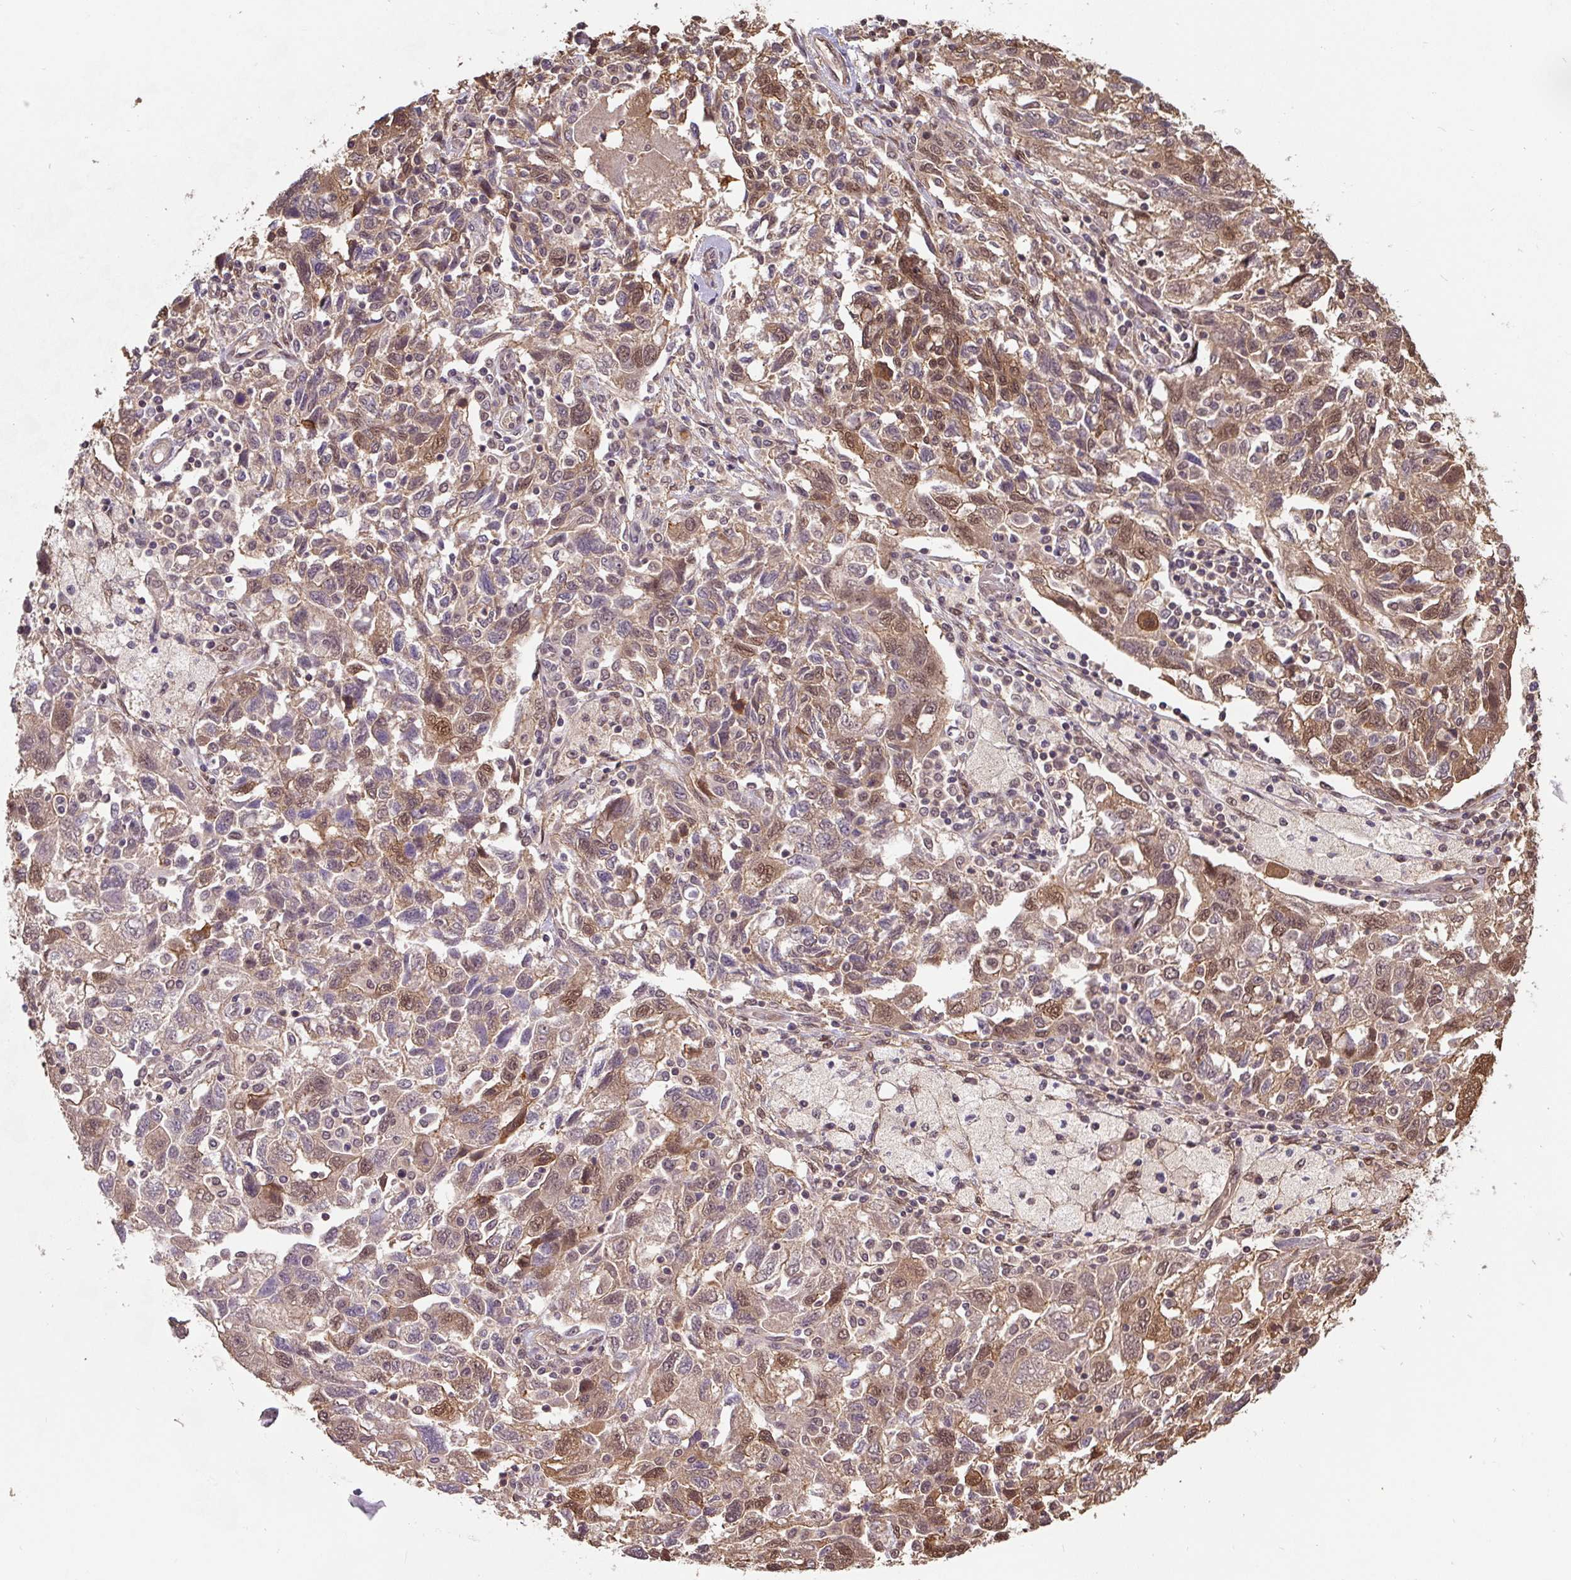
{"staining": {"intensity": "moderate", "quantity": "25%-75%", "location": "nuclear"}, "tissue": "ovarian cancer", "cell_type": "Tumor cells", "image_type": "cancer", "snomed": [{"axis": "morphology", "description": "Carcinoma, NOS"}, {"axis": "morphology", "description": "Cystadenocarcinoma, serous, NOS"}, {"axis": "topography", "description": "Ovary"}], "caption": "There is medium levels of moderate nuclear staining in tumor cells of ovarian cancer, as demonstrated by immunohistochemical staining (brown color).", "gene": "ST13", "patient": {"sex": "female", "age": 69}}